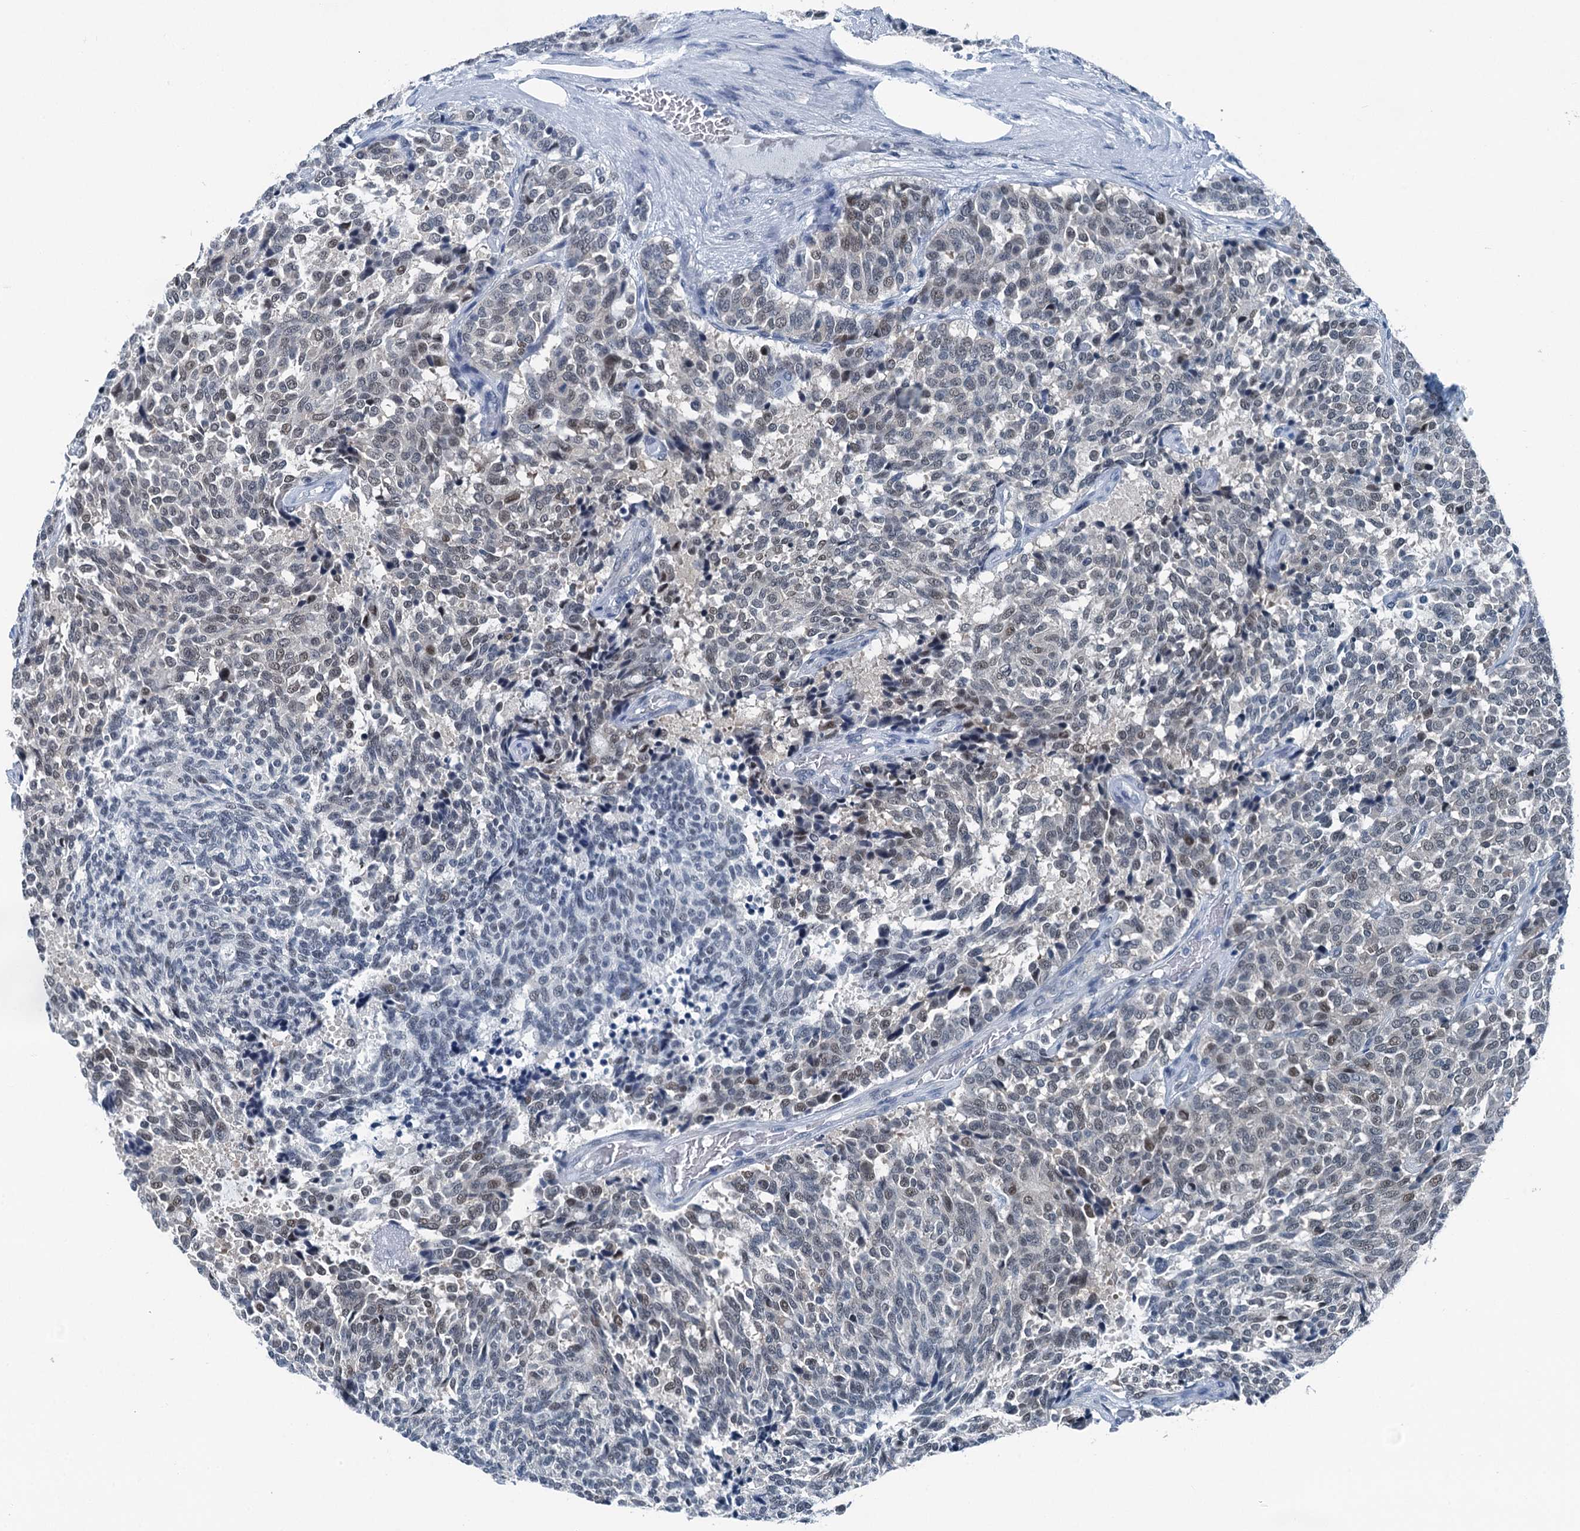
{"staining": {"intensity": "weak", "quantity": "<25%", "location": "nuclear"}, "tissue": "carcinoid", "cell_type": "Tumor cells", "image_type": "cancer", "snomed": [{"axis": "morphology", "description": "Carcinoid, malignant, NOS"}, {"axis": "topography", "description": "Pancreas"}], "caption": "Carcinoid (malignant) stained for a protein using immunohistochemistry shows no positivity tumor cells.", "gene": "TRPT1", "patient": {"sex": "female", "age": 54}}